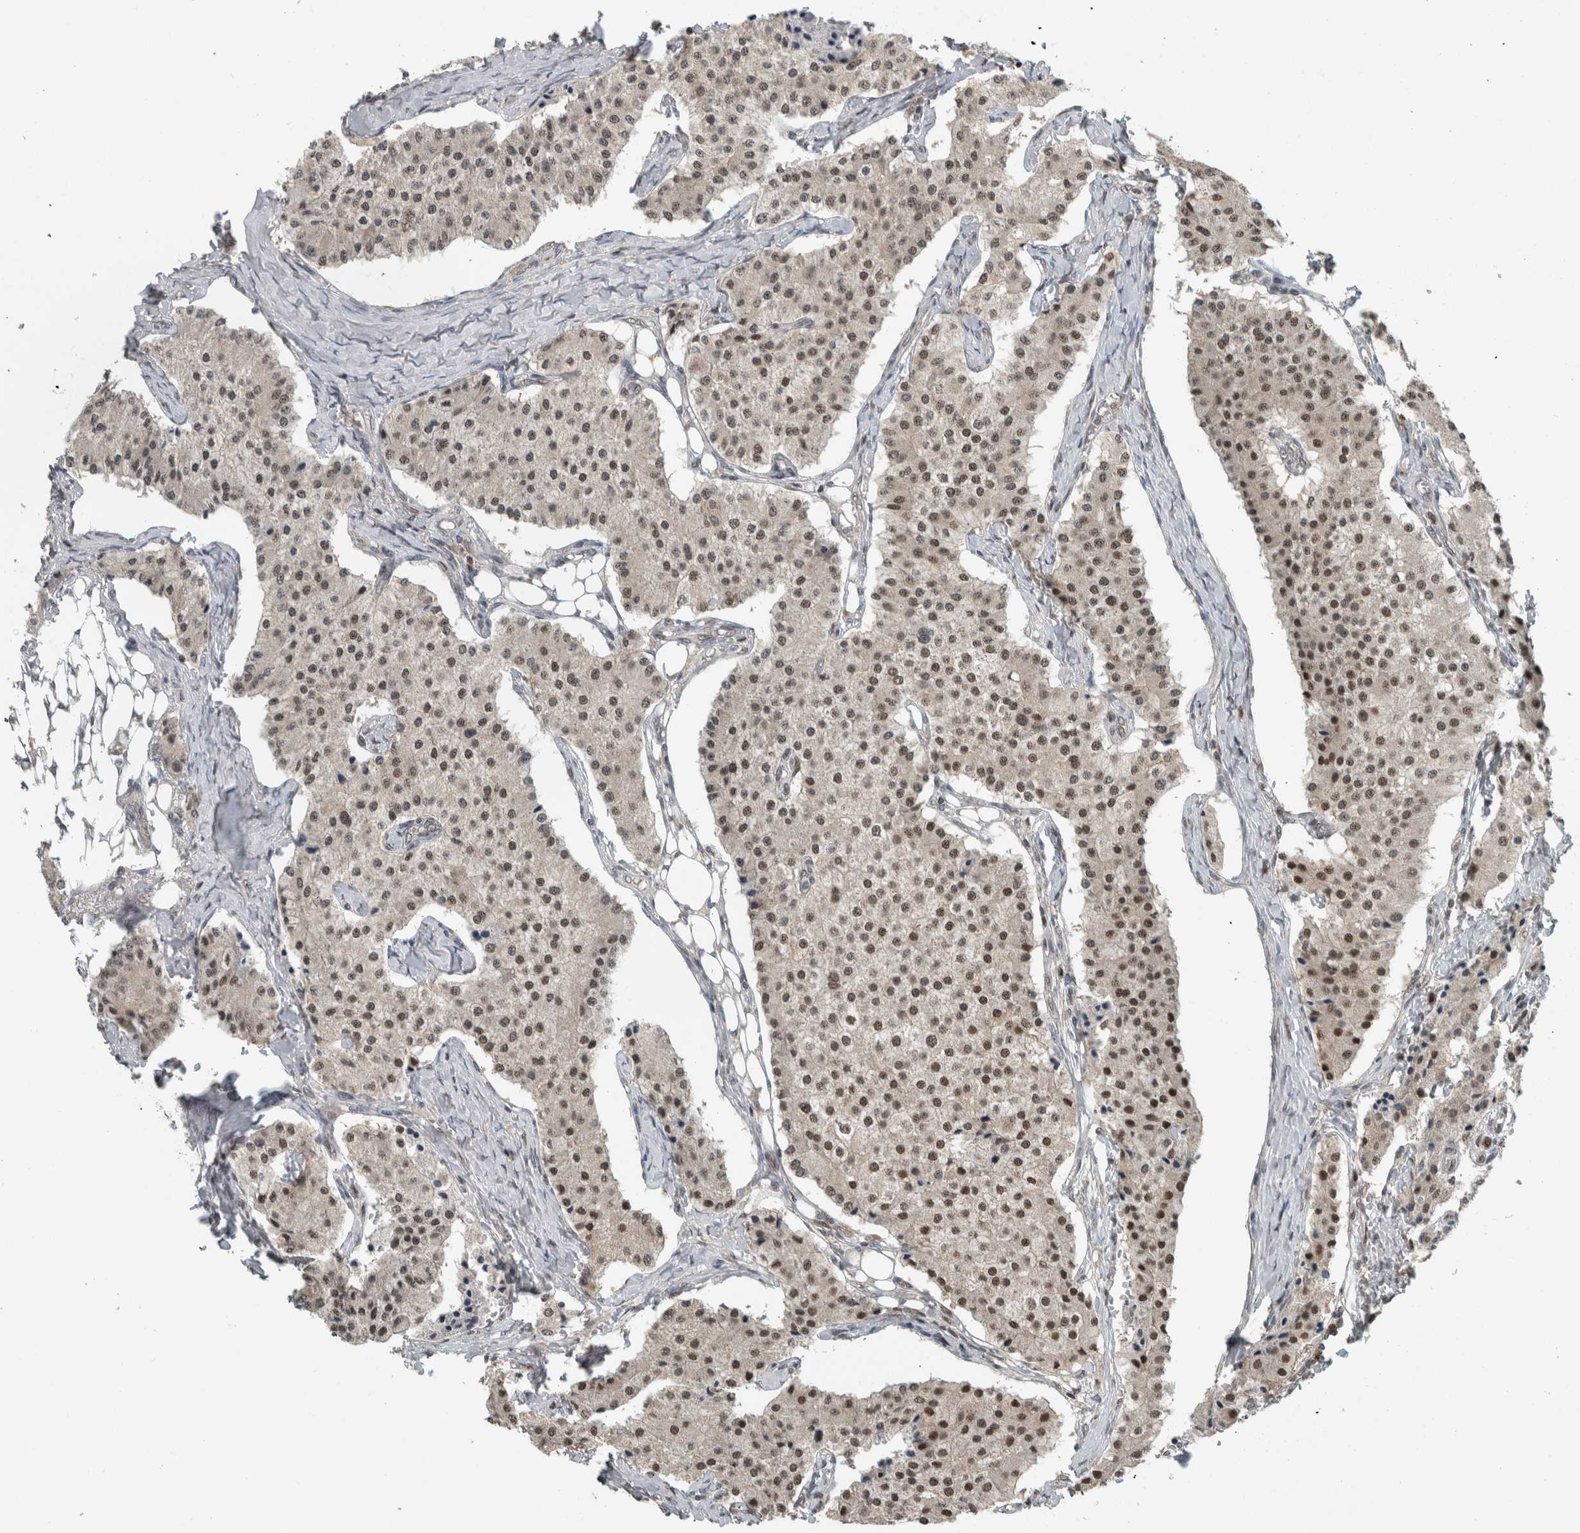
{"staining": {"intensity": "moderate", "quantity": ">75%", "location": "nuclear"}, "tissue": "carcinoid", "cell_type": "Tumor cells", "image_type": "cancer", "snomed": [{"axis": "morphology", "description": "Carcinoid, malignant, NOS"}, {"axis": "topography", "description": "Colon"}], "caption": "A photomicrograph of carcinoid (malignant) stained for a protein demonstrates moderate nuclear brown staining in tumor cells.", "gene": "SPAG7", "patient": {"sex": "female", "age": 52}}